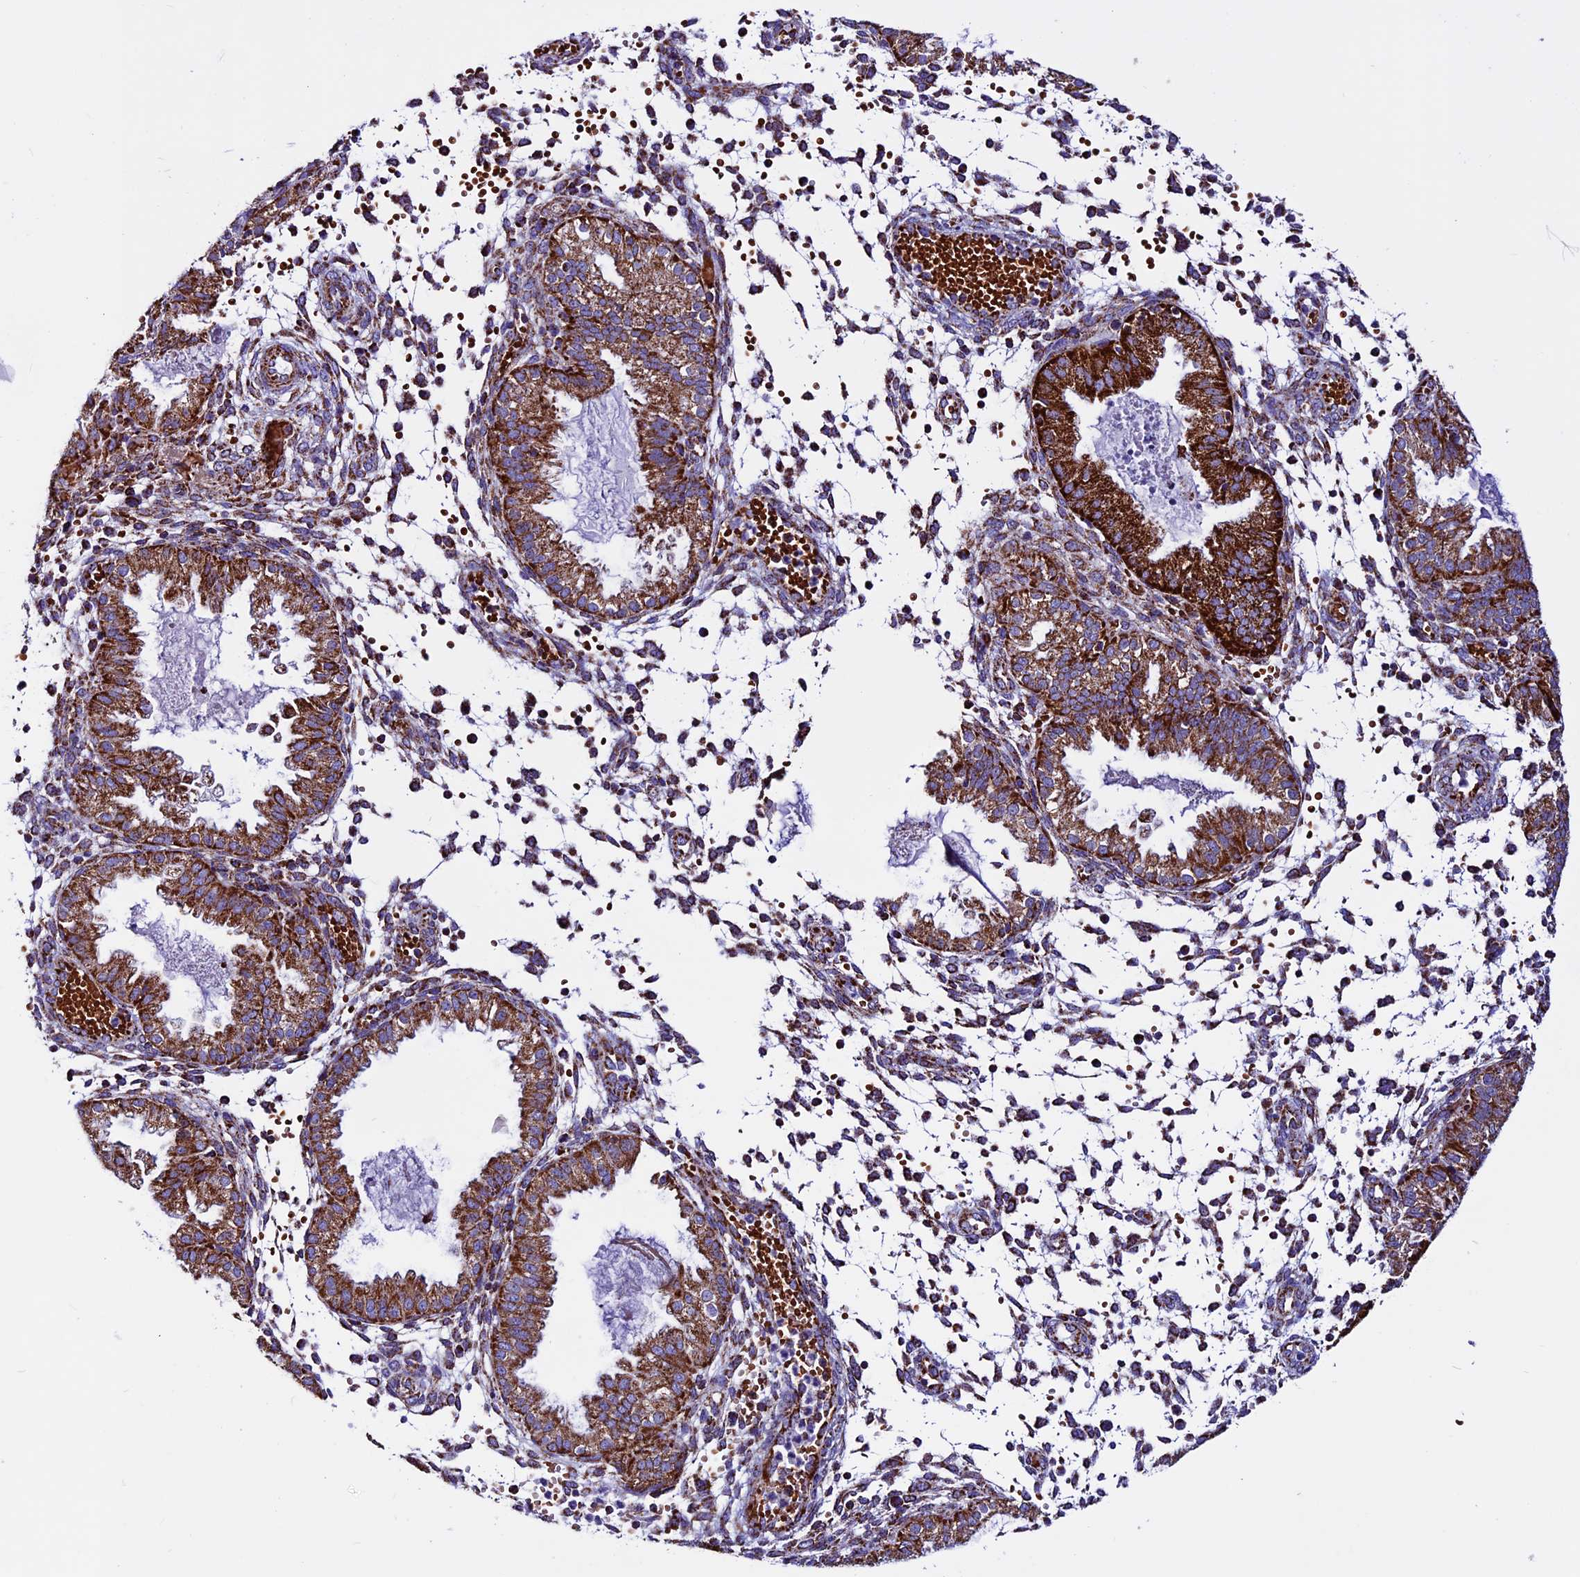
{"staining": {"intensity": "strong", "quantity": ">75%", "location": "cytoplasmic/membranous"}, "tissue": "endometrium", "cell_type": "Cells in endometrial stroma", "image_type": "normal", "snomed": [{"axis": "morphology", "description": "Normal tissue, NOS"}, {"axis": "topography", "description": "Endometrium"}], "caption": "A histopathology image showing strong cytoplasmic/membranous expression in about >75% of cells in endometrial stroma in normal endometrium, as visualized by brown immunohistochemical staining.", "gene": "CX3CL1", "patient": {"sex": "female", "age": 33}}